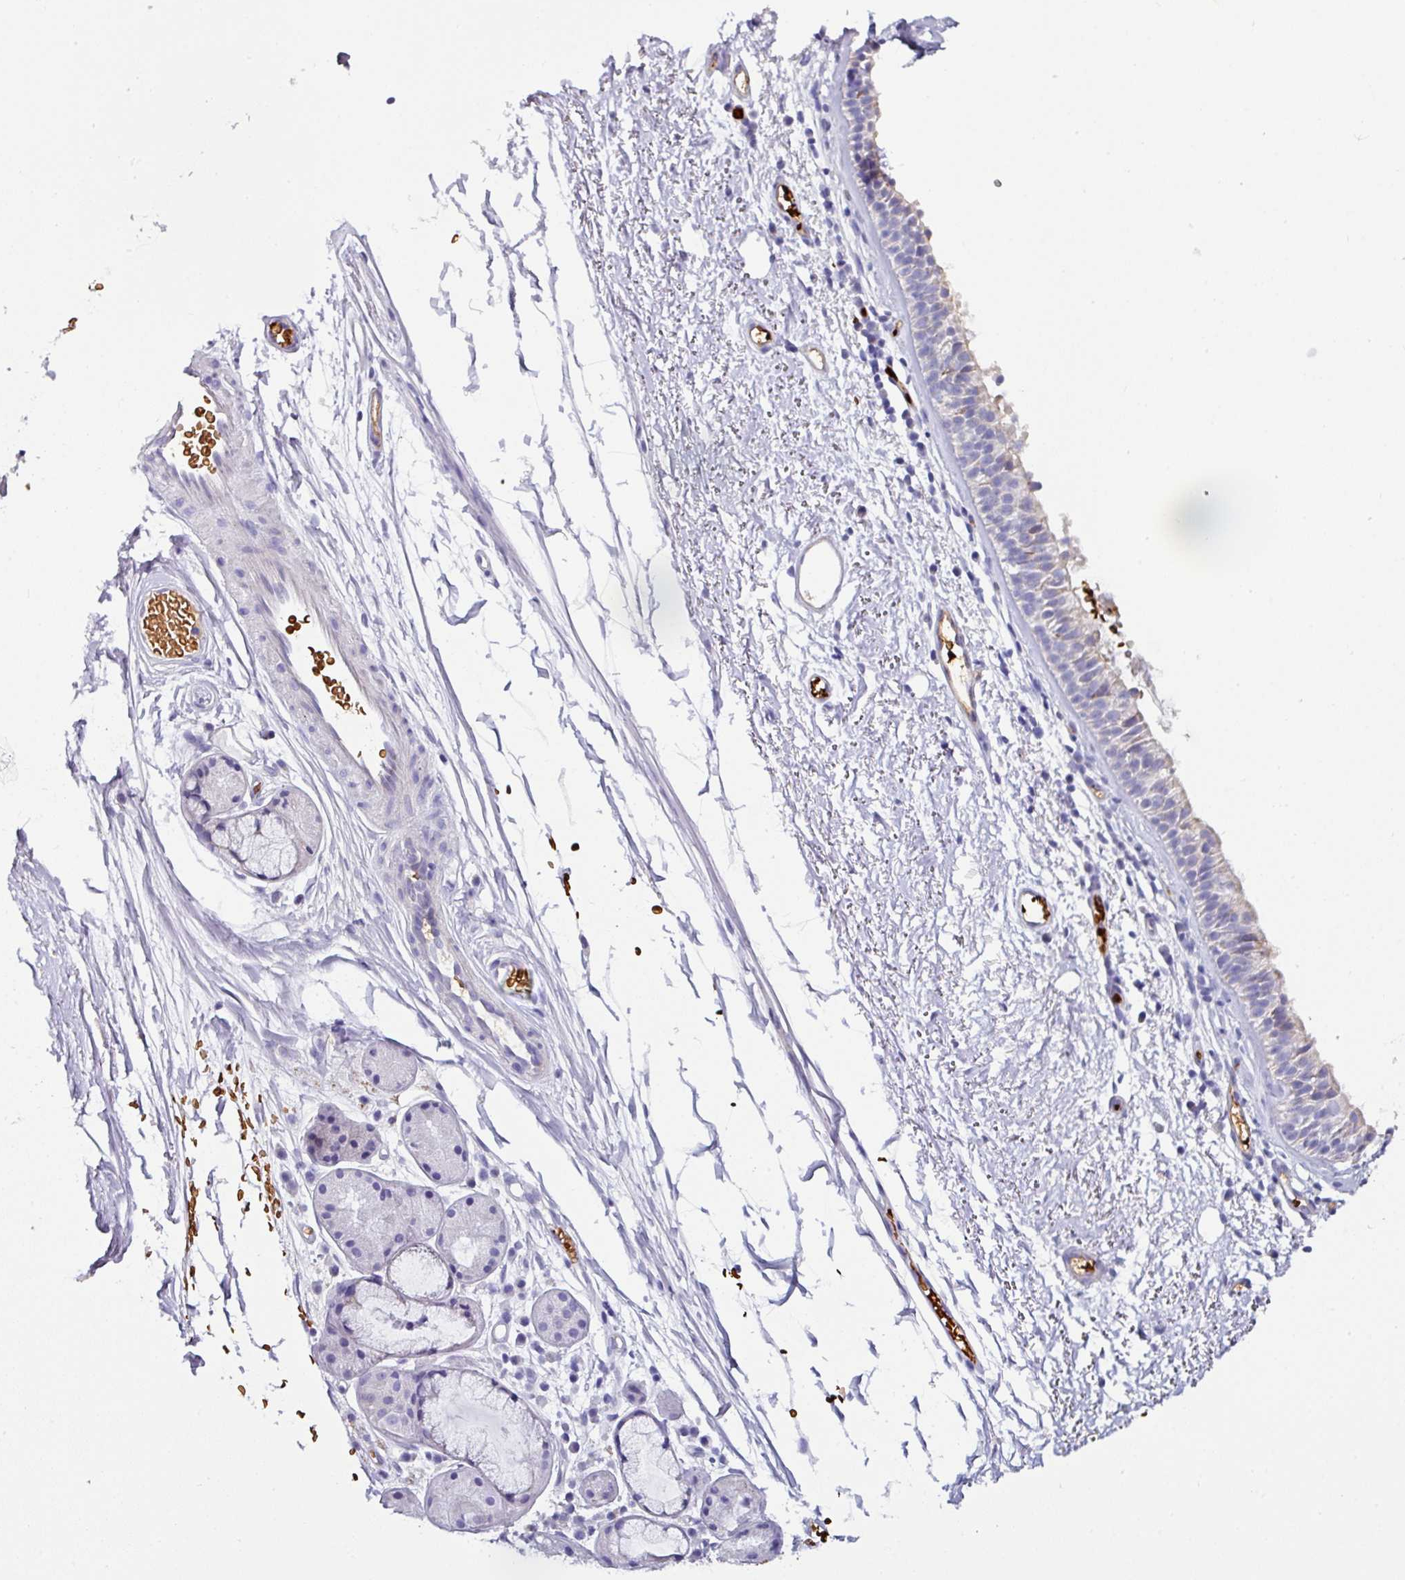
{"staining": {"intensity": "negative", "quantity": "none", "location": "none"}, "tissue": "nasopharynx", "cell_type": "Respiratory epithelial cells", "image_type": "normal", "snomed": [{"axis": "morphology", "description": "Normal tissue, NOS"}, {"axis": "topography", "description": "Cartilage tissue"}, {"axis": "topography", "description": "Nasopharynx"}], "caption": "IHC photomicrograph of benign nasopharynx: nasopharynx stained with DAB (3,3'-diaminobenzidine) demonstrates no significant protein expression in respiratory epithelial cells. The staining was performed using DAB (3,3'-diaminobenzidine) to visualize the protein expression in brown, while the nuclei were stained in blue with hematoxylin (Magnification: 20x).", "gene": "NAPSA", "patient": {"sex": "male", "age": 56}}